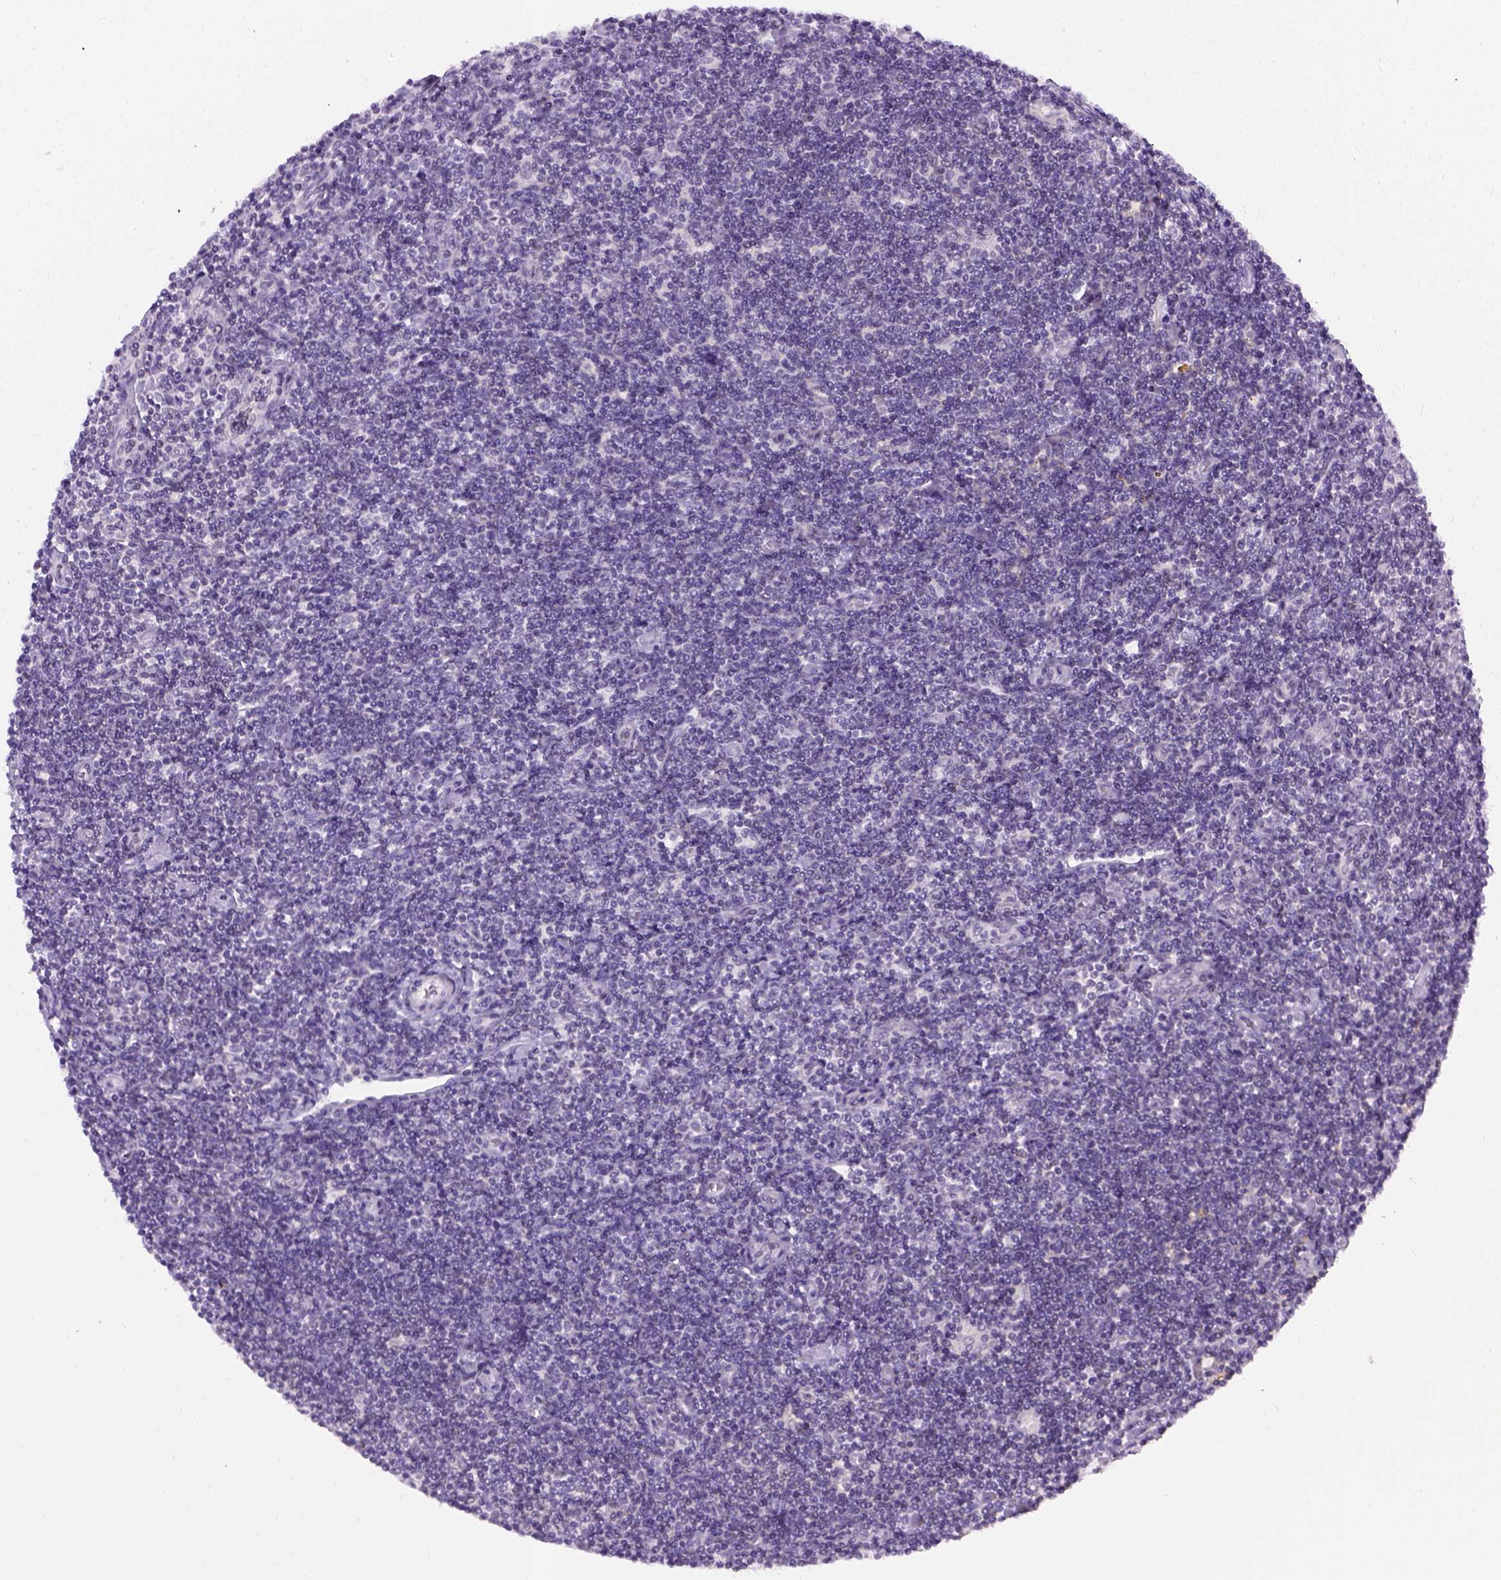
{"staining": {"intensity": "negative", "quantity": "none", "location": "none"}, "tissue": "lymphoma", "cell_type": "Tumor cells", "image_type": "cancer", "snomed": [{"axis": "morphology", "description": "Hodgkin's disease, NOS"}, {"axis": "topography", "description": "Lymph node"}], "caption": "A histopathology image of human Hodgkin's disease is negative for staining in tumor cells. The staining was performed using DAB (3,3'-diaminobenzidine) to visualize the protein expression in brown, while the nuclei were stained in blue with hematoxylin (Magnification: 20x).", "gene": "FAM184B", "patient": {"sex": "male", "age": 40}}